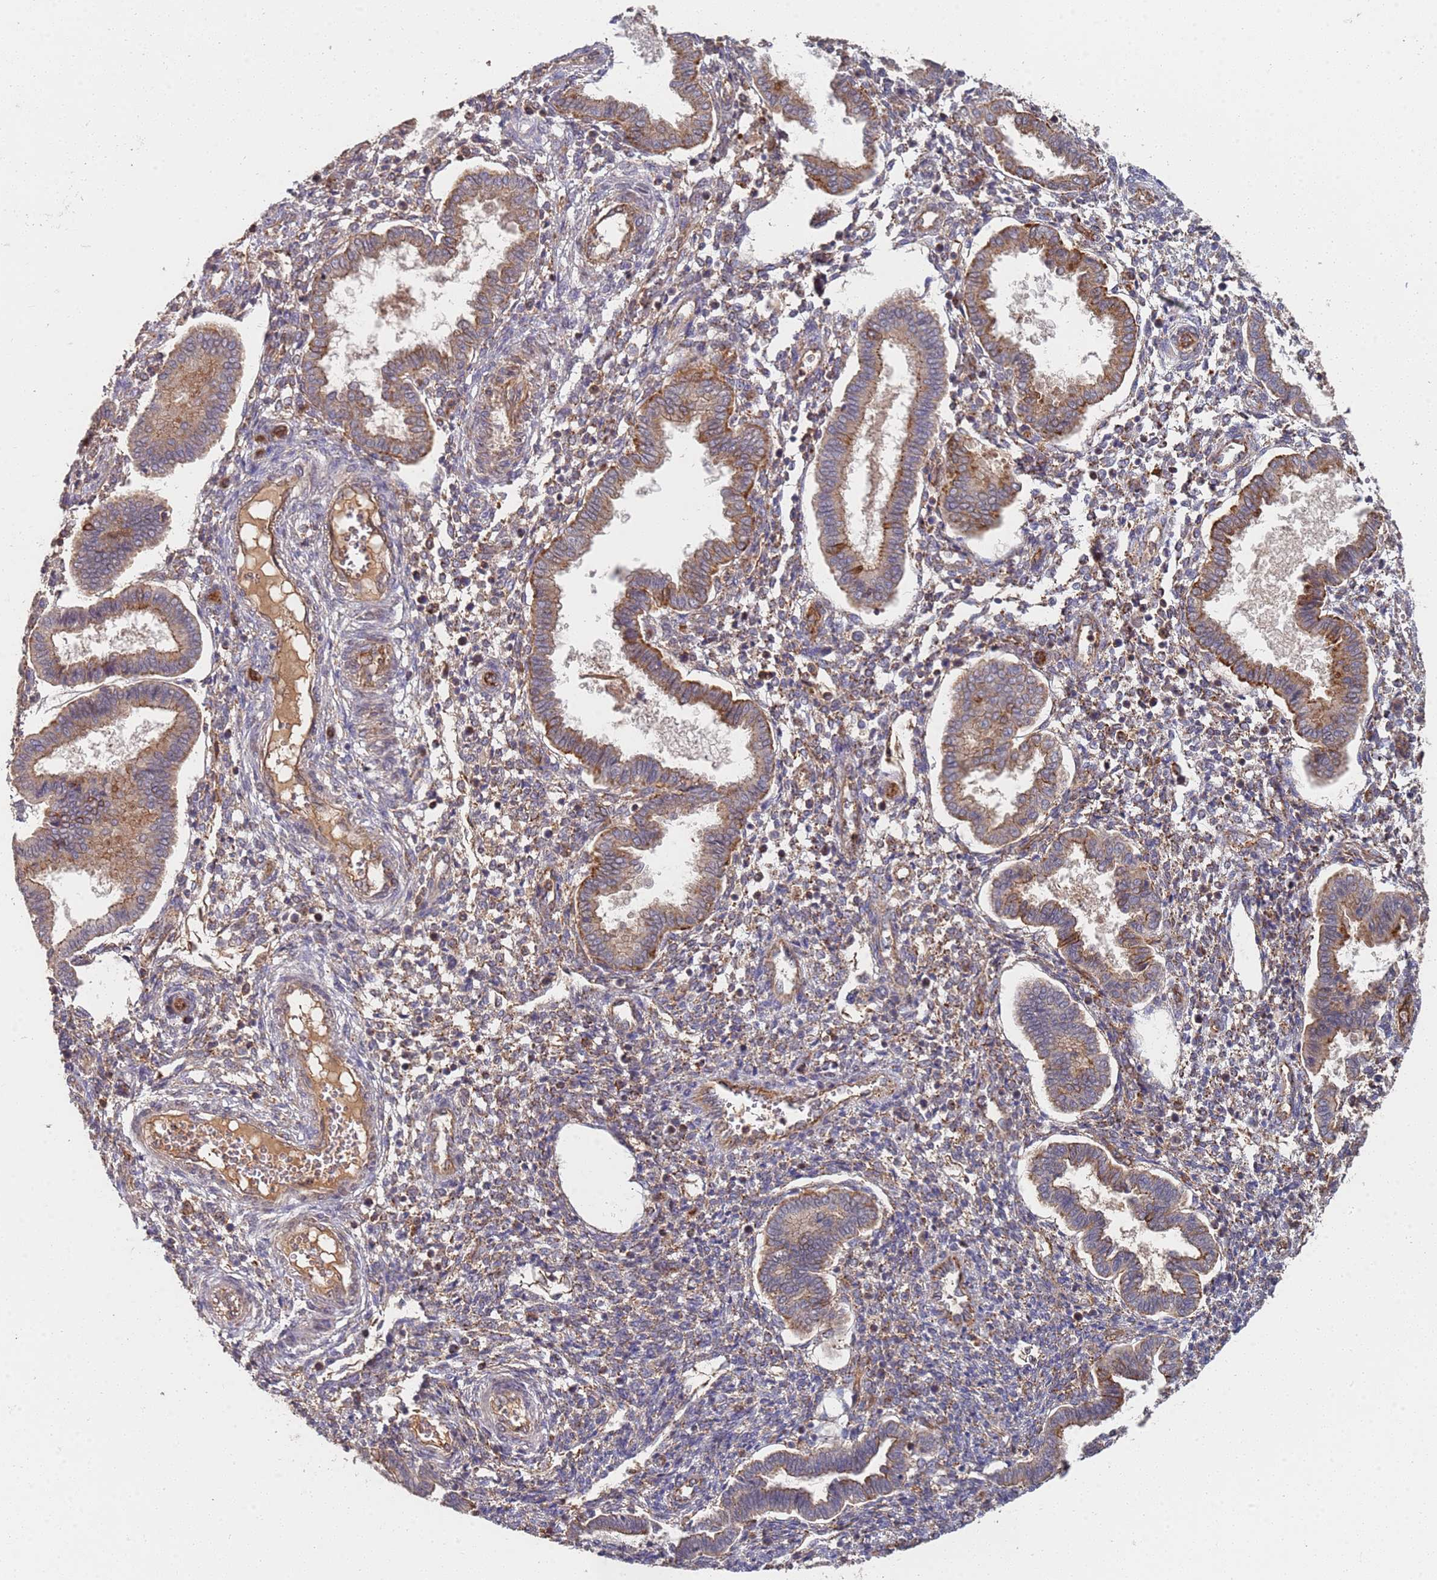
{"staining": {"intensity": "moderate", "quantity": ">75%", "location": "cytoplasmic/membranous"}, "tissue": "endometrium", "cell_type": "Cells in endometrial stroma", "image_type": "normal", "snomed": [{"axis": "morphology", "description": "Normal tissue, NOS"}, {"axis": "topography", "description": "Endometrium"}], "caption": "Unremarkable endometrium was stained to show a protein in brown. There is medium levels of moderate cytoplasmic/membranous positivity in about >75% of cells in endometrial stroma. (DAB IHC, brown staining for protein, blue staining for nuclei).", "gene": "ABCB6", "patient": {"sex": "female", "age": 24}}